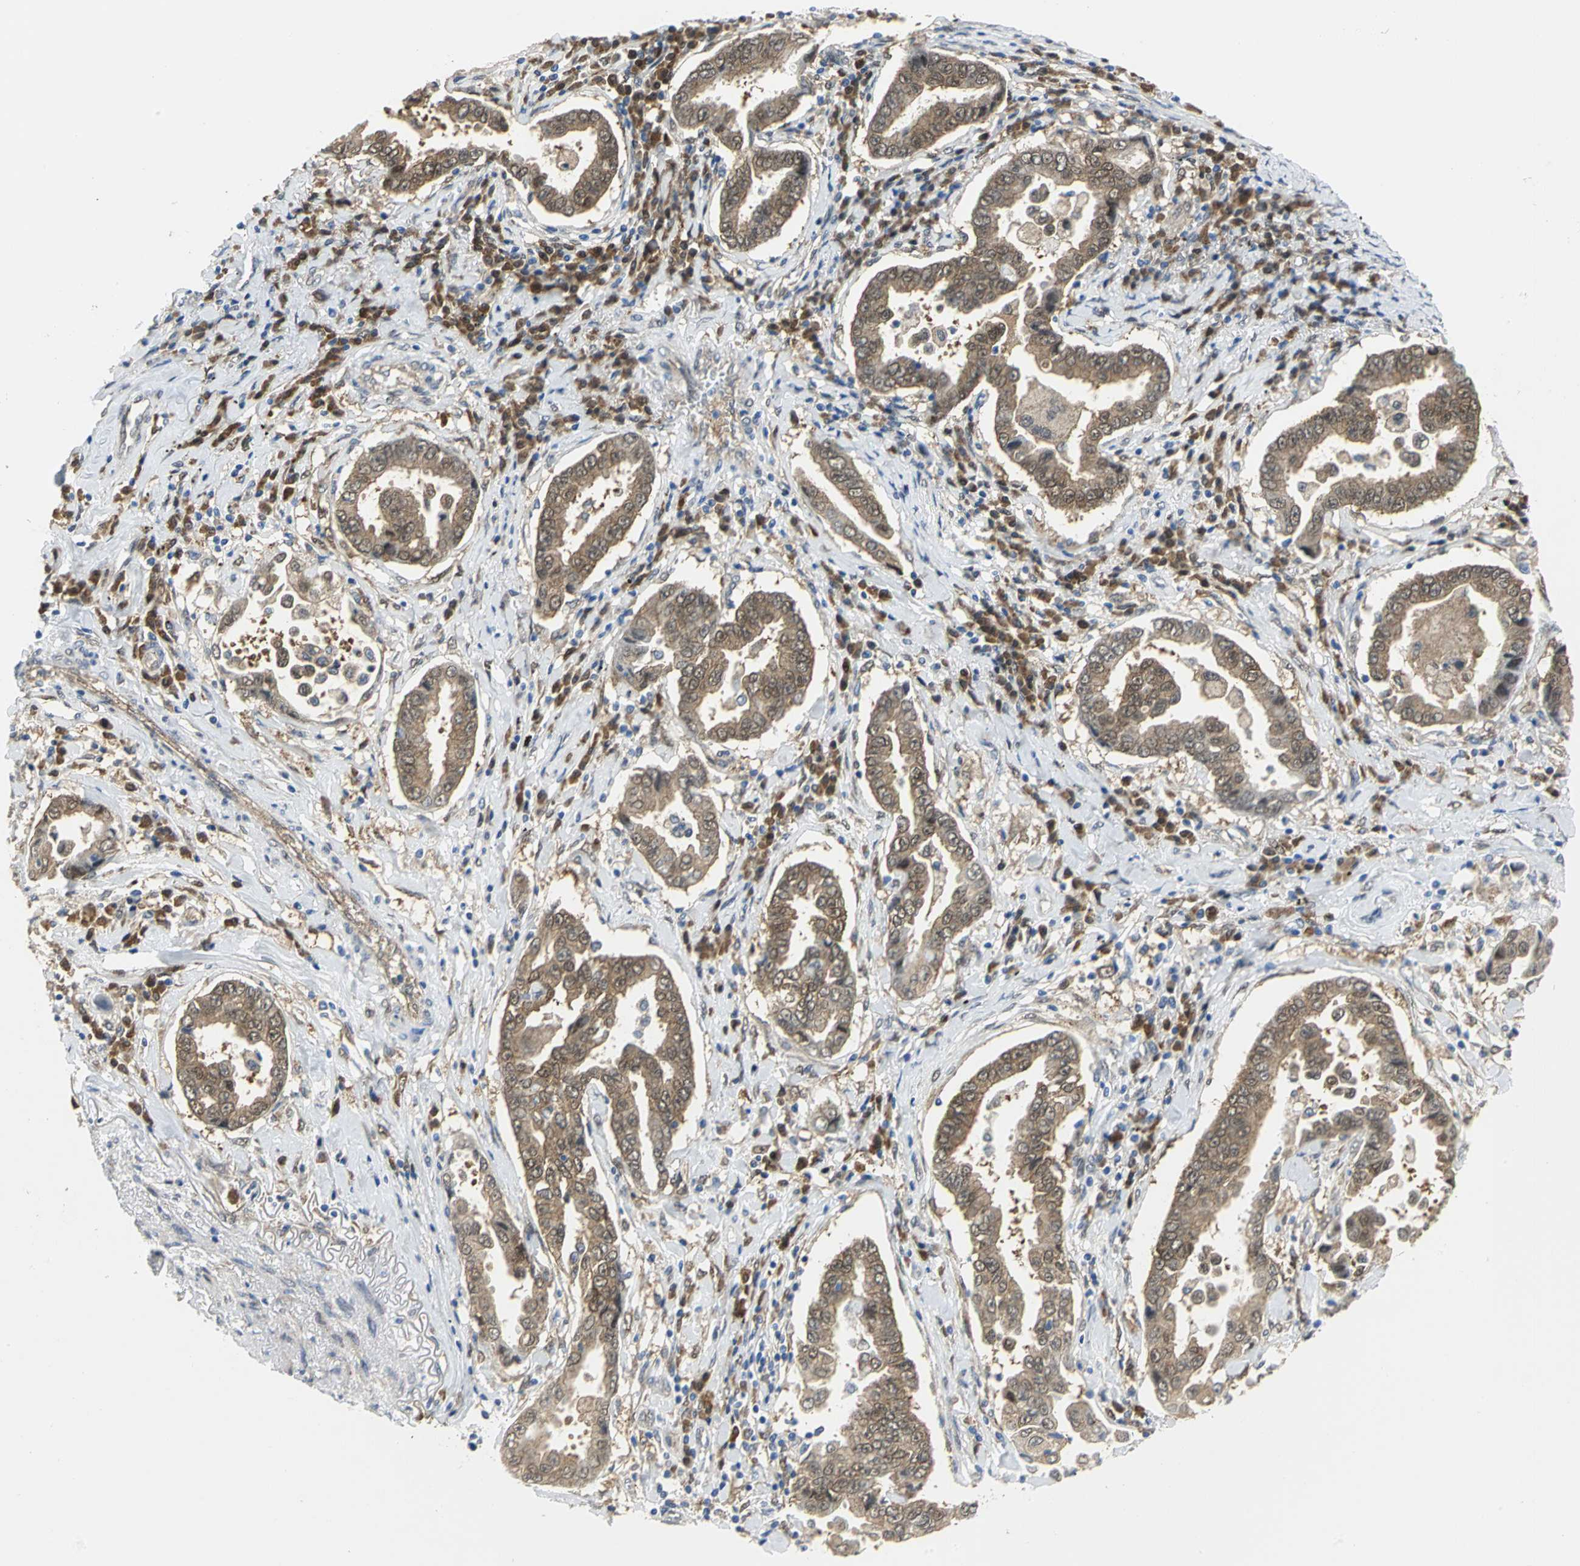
{"staining": {"intensity": "moderate", "quantity": ">75%", "location": "cytoplasmic/membranous"}, "tissue": "lung cancer", "cell_type": "Tumor cells", "image_type": "cancer", "snomed": [{"axis": "morphology", "description": "Normal tissue, NOS"}, {"axis": "morphology", "description": "Inflammation, NOS"}, {"axis": "morphology", "description": "Adenocarcinoma, NOS"}, {"axis": "topography", "description": "Lung"}], "caption": "Immunohistochemistry (IHC) histopathology image of neoplastic tissue: human lung cancer stained using immunohistochemistry reveals medium levels of moderate protein expression localized specifically in the cytoplasmic/membranous of tumor cells, appearing as a cytoplasmic/membranous brown color.", "gene": "PGM3", "patient": {"sex": "female", "age": 64}}